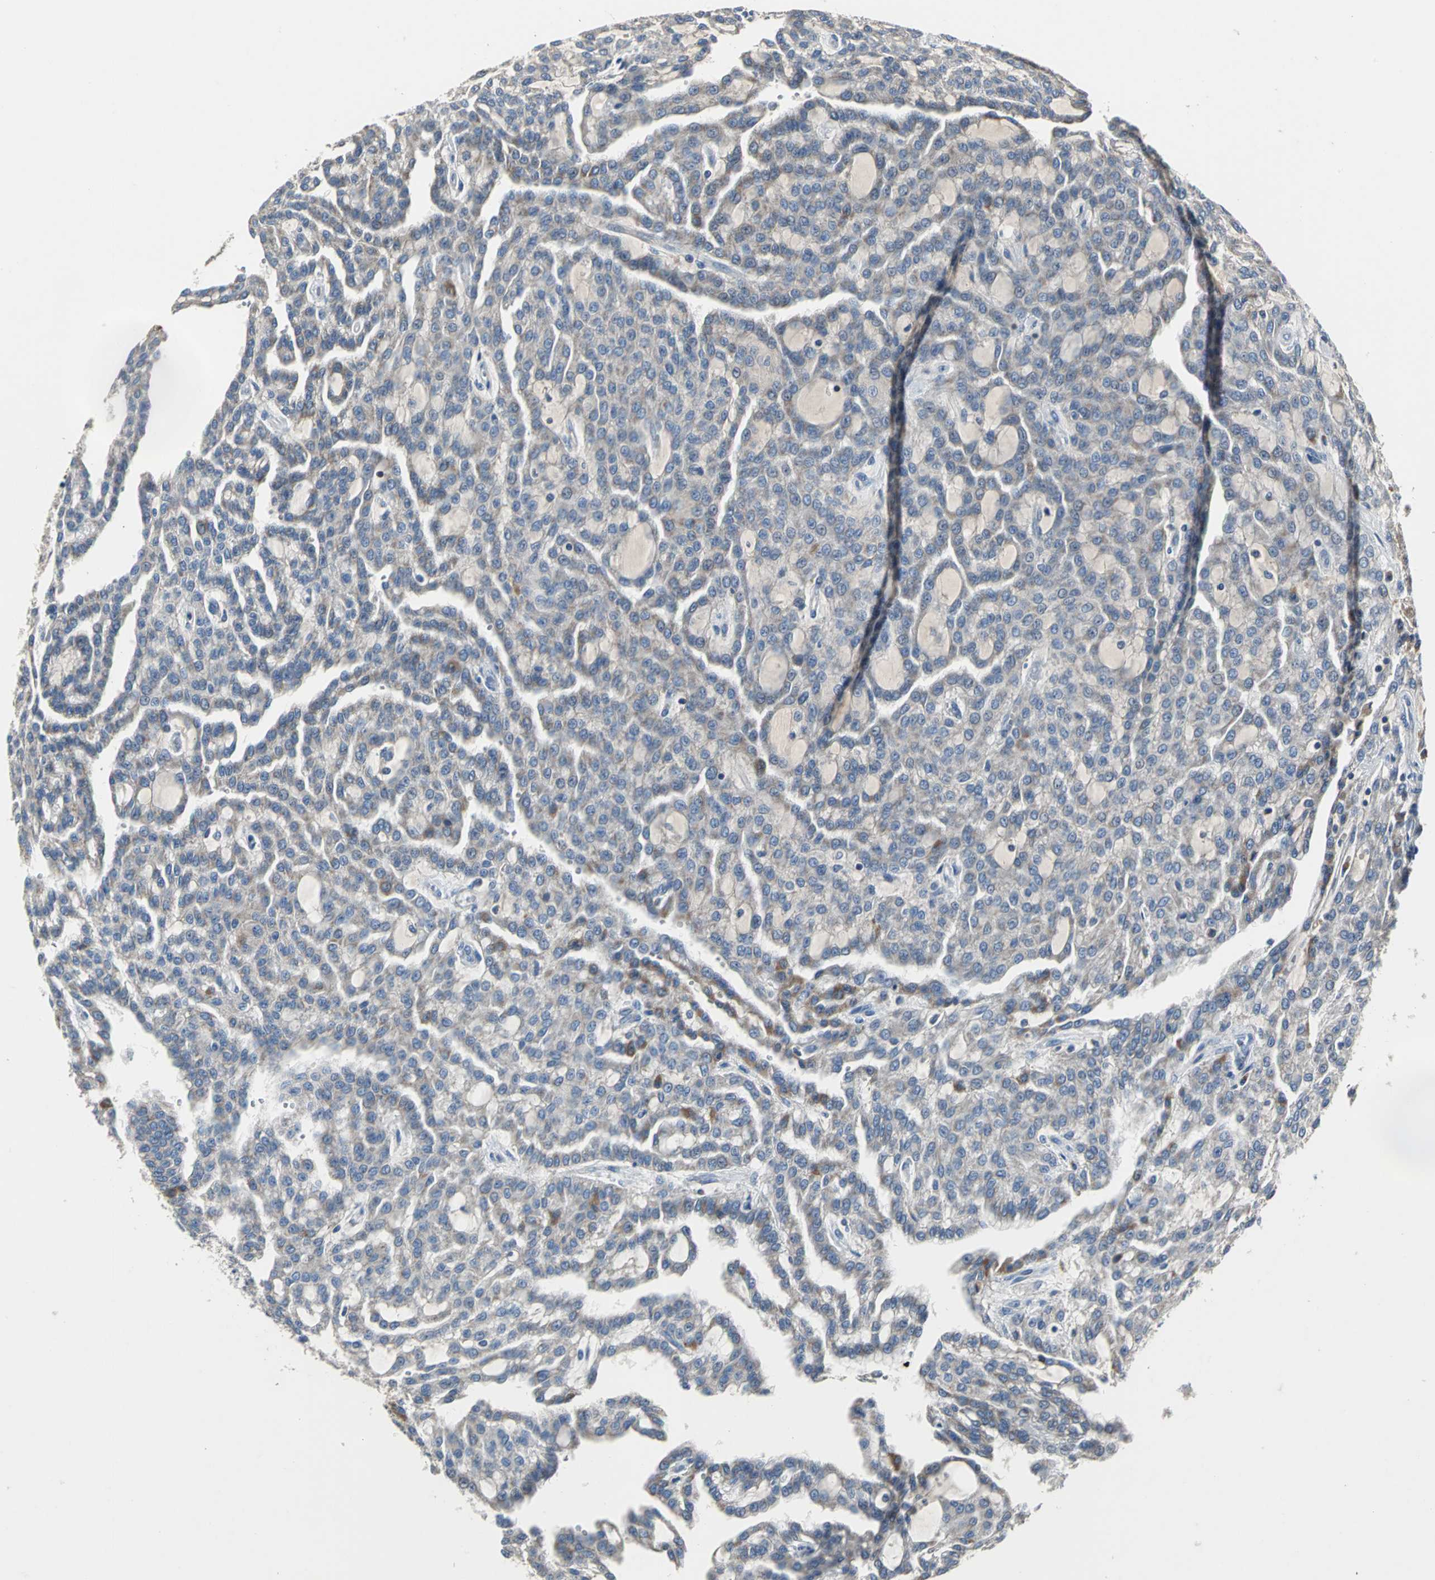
{"staining": {"intensity": "weak", "quantity": "25%-75%", "location": "cytoplasmic/membranous"}, "tissue": "renal cancer", "cell_type": "Tumor cells", "image_type": "cancer", "snomed": [{"axis": "morphology", "description": "Adenocarcinoma, NOS"}, {"axis": "topography", "description": "Kidney"}], "caption": "There is low levels of weak cytoplasmic/membranous expression in tumor cells of renal adenocarcinoma, as demonstrated by immunohistochemical staining (brown color).", "gene": "JADE3", "patient": {"sex": "male", "age": 63}}